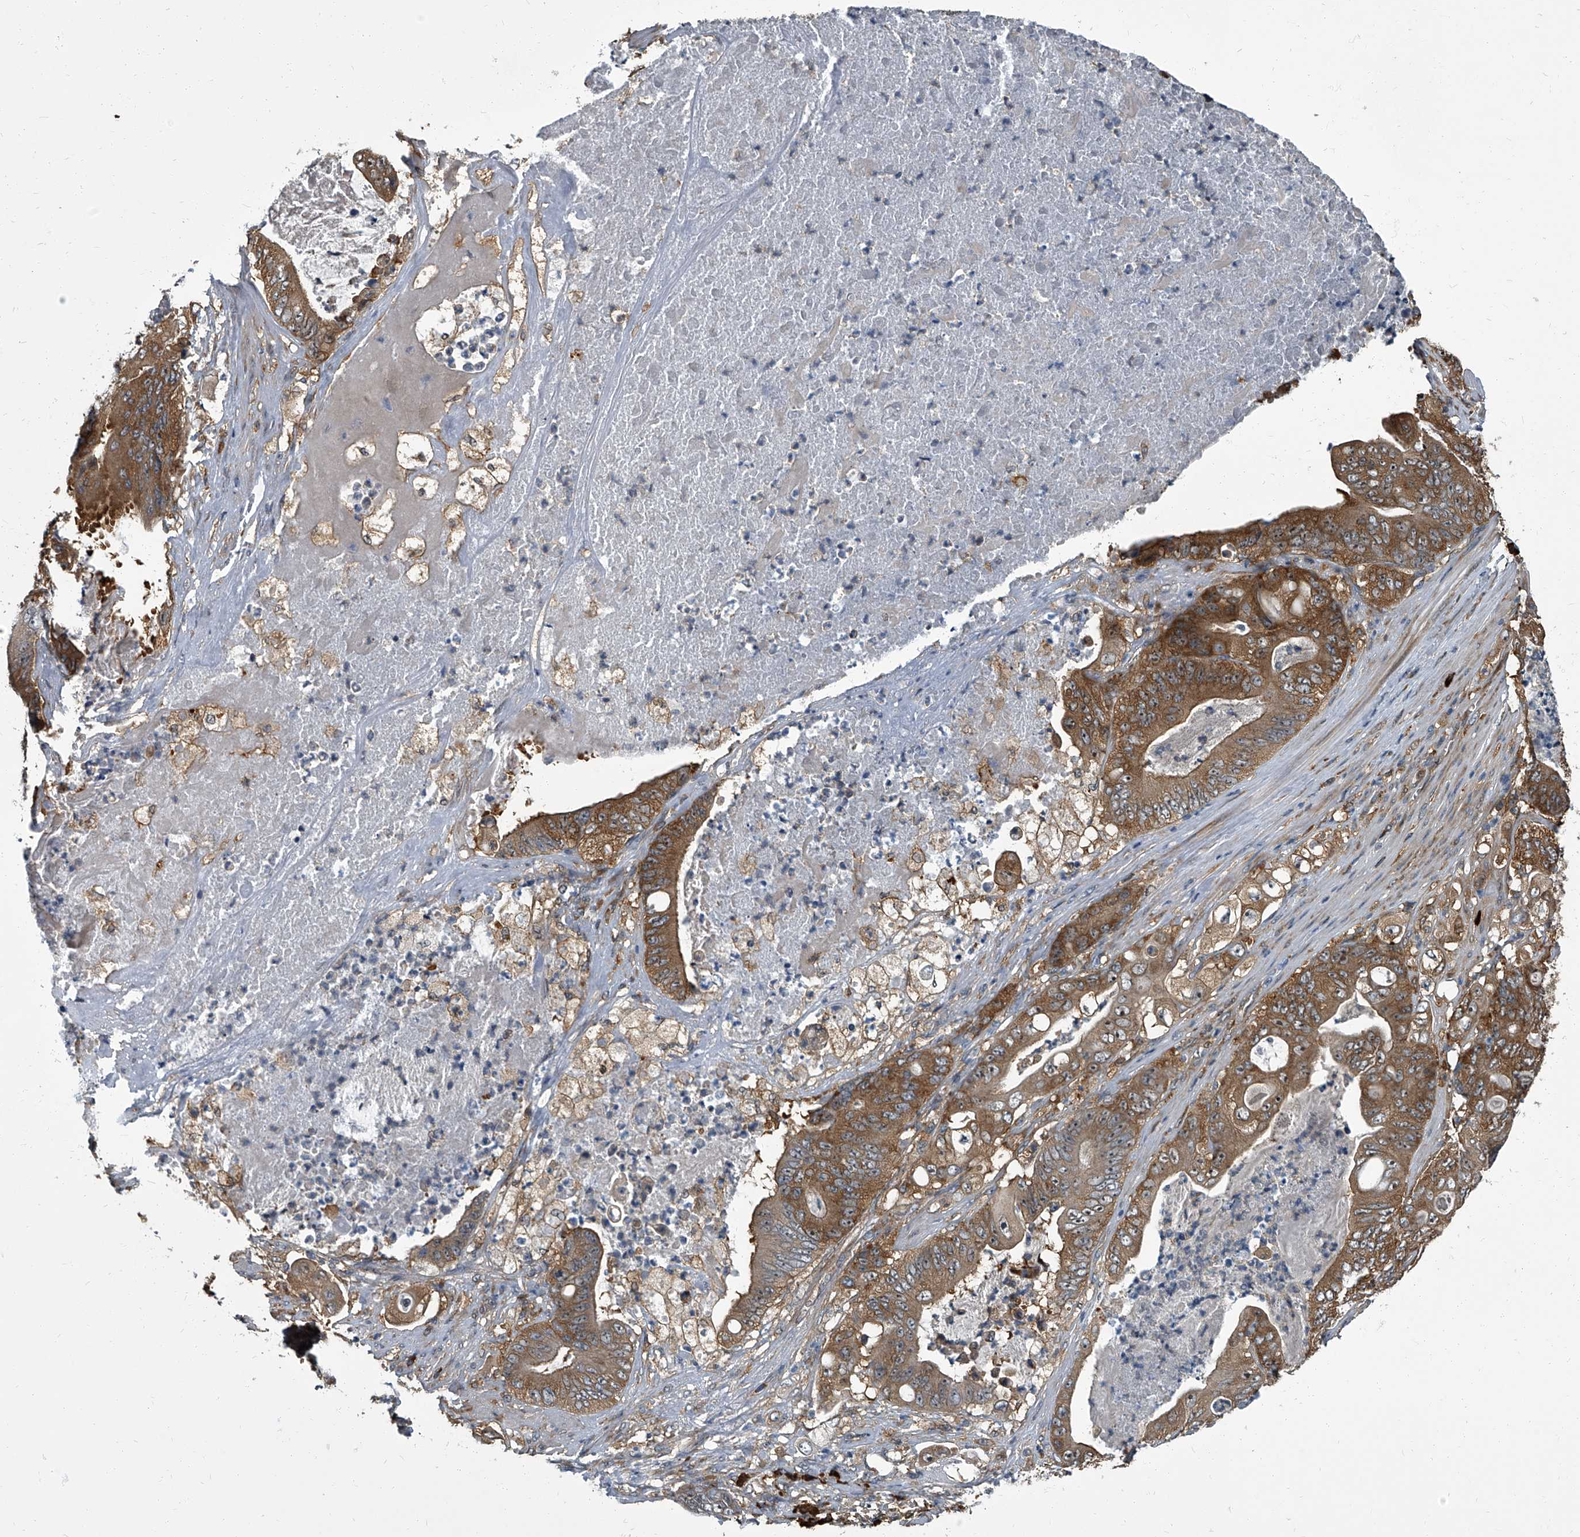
{"staining": {"intensity": "moderate", "quantity": ">75%", "location": "cytoplasmic/membranous"}, "tissue": "stomach cancer", "cell_type": "Tumor cells", "image_type": "cancer", "snomed": [{"axis": "morphology", "description": "Adenocarcinoma, NOS"}, {"axis": "topography", "description": "Stomach"}], "caption": "Stomach adenocarcinoma tissue demonstrates moderate cytoplasmic/membranous expression in about >75% of tumor cells, visualized by immunohistochemistry.", "gene": "CDV3", "patient": {"sex": "female", "age": 73}}